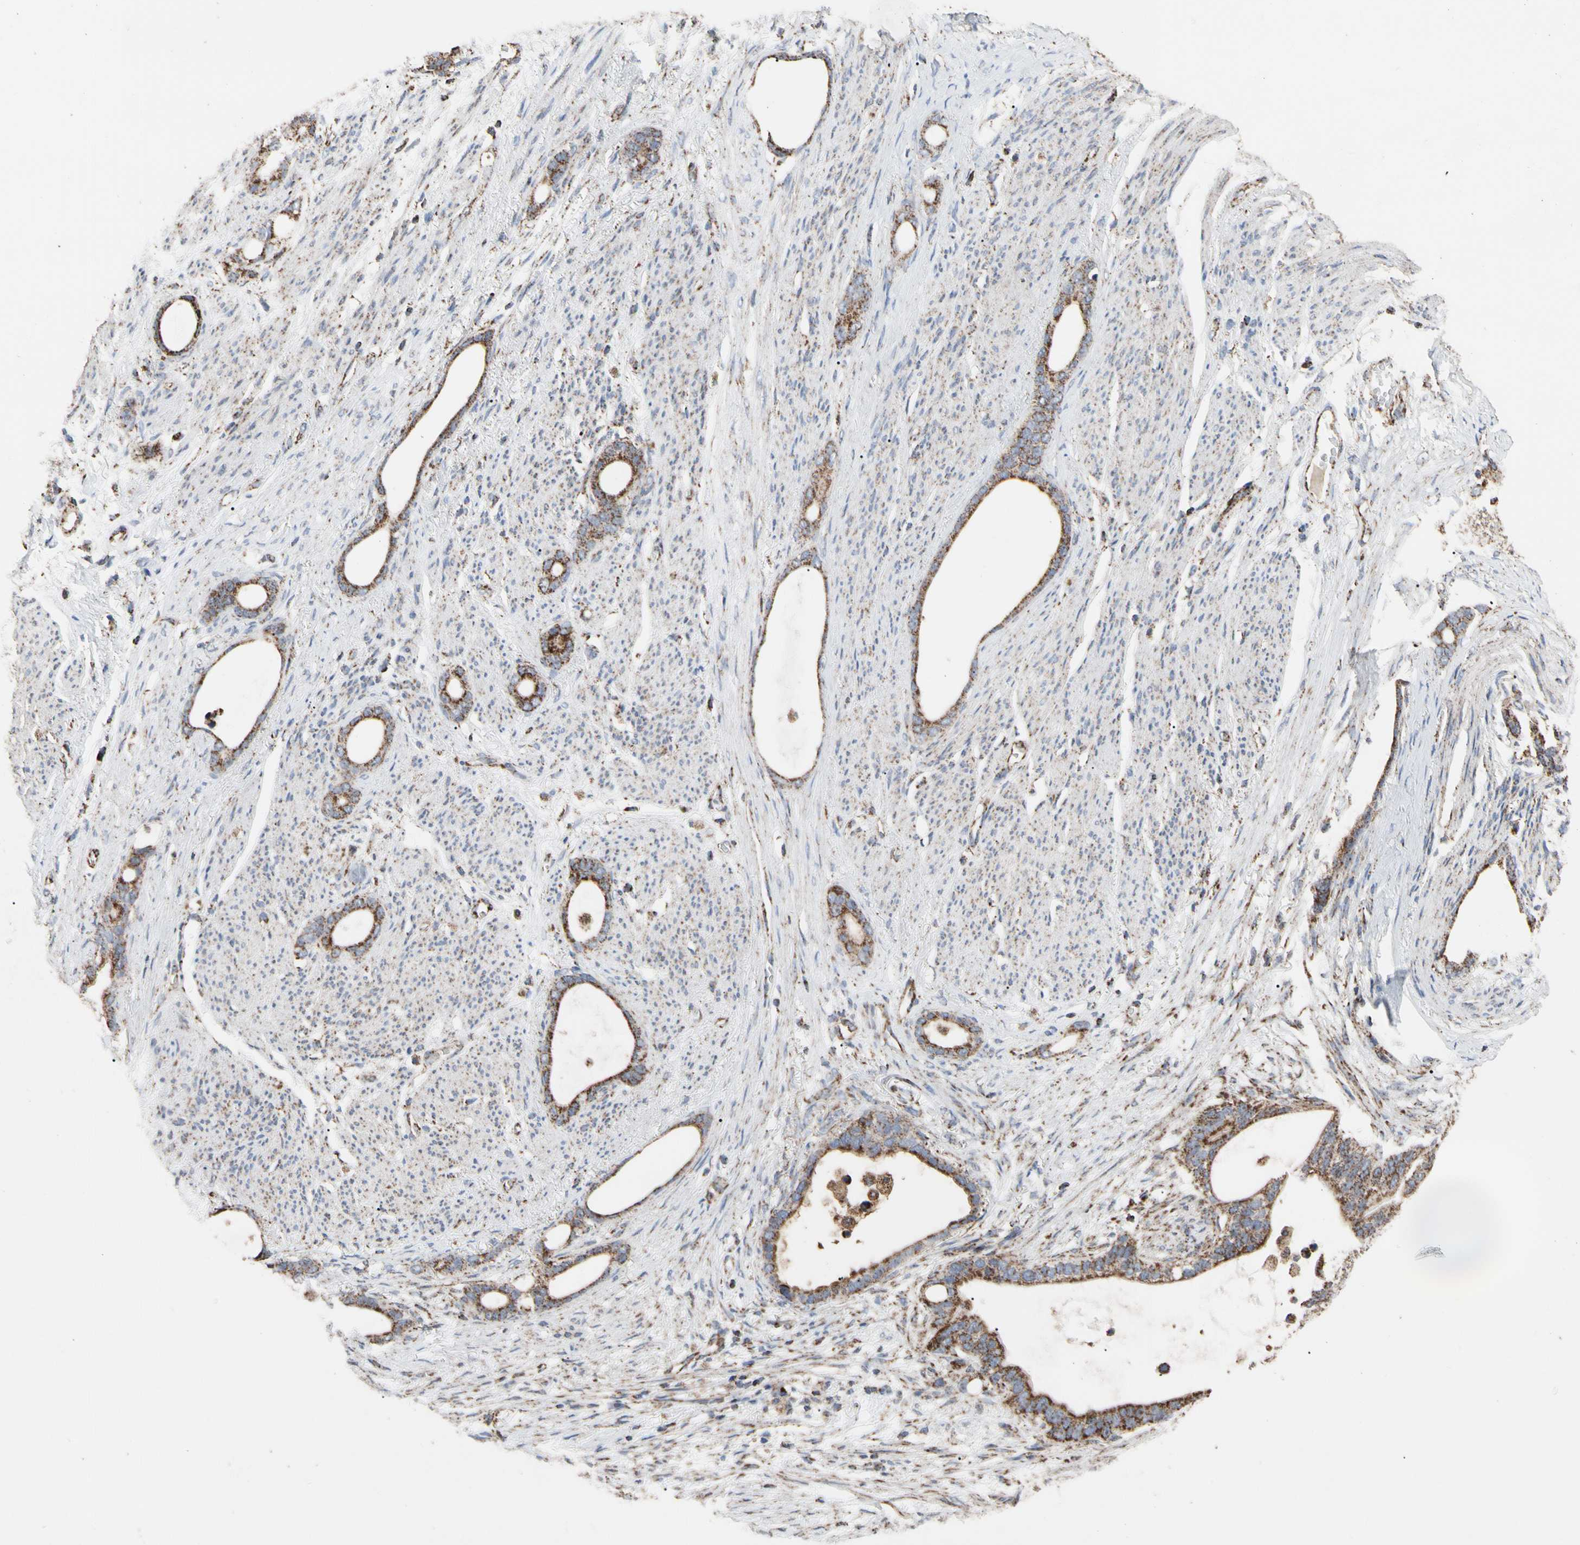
{"staining": {"intensity": "strong", "quantity": ">75%", "location": "cytoplasmic/membranous"}, "tissue": "stomach cancer", "cell_type": "Tumor cells", "image_type": "cancer", "snomed": [{"axis": "morphology", "description": "Adenocarcinoma, NOS"}, {"axis": "topography", "description": "Stomach"}], "caption": "Human adenocarcinoma (stomach) stained with a brown dye reveals strong cytoplasmic/membranous positive expression in about >75% of tumor cells.", "gene": "FAM110B", "patient": {"sex": "female", "age": 75}}